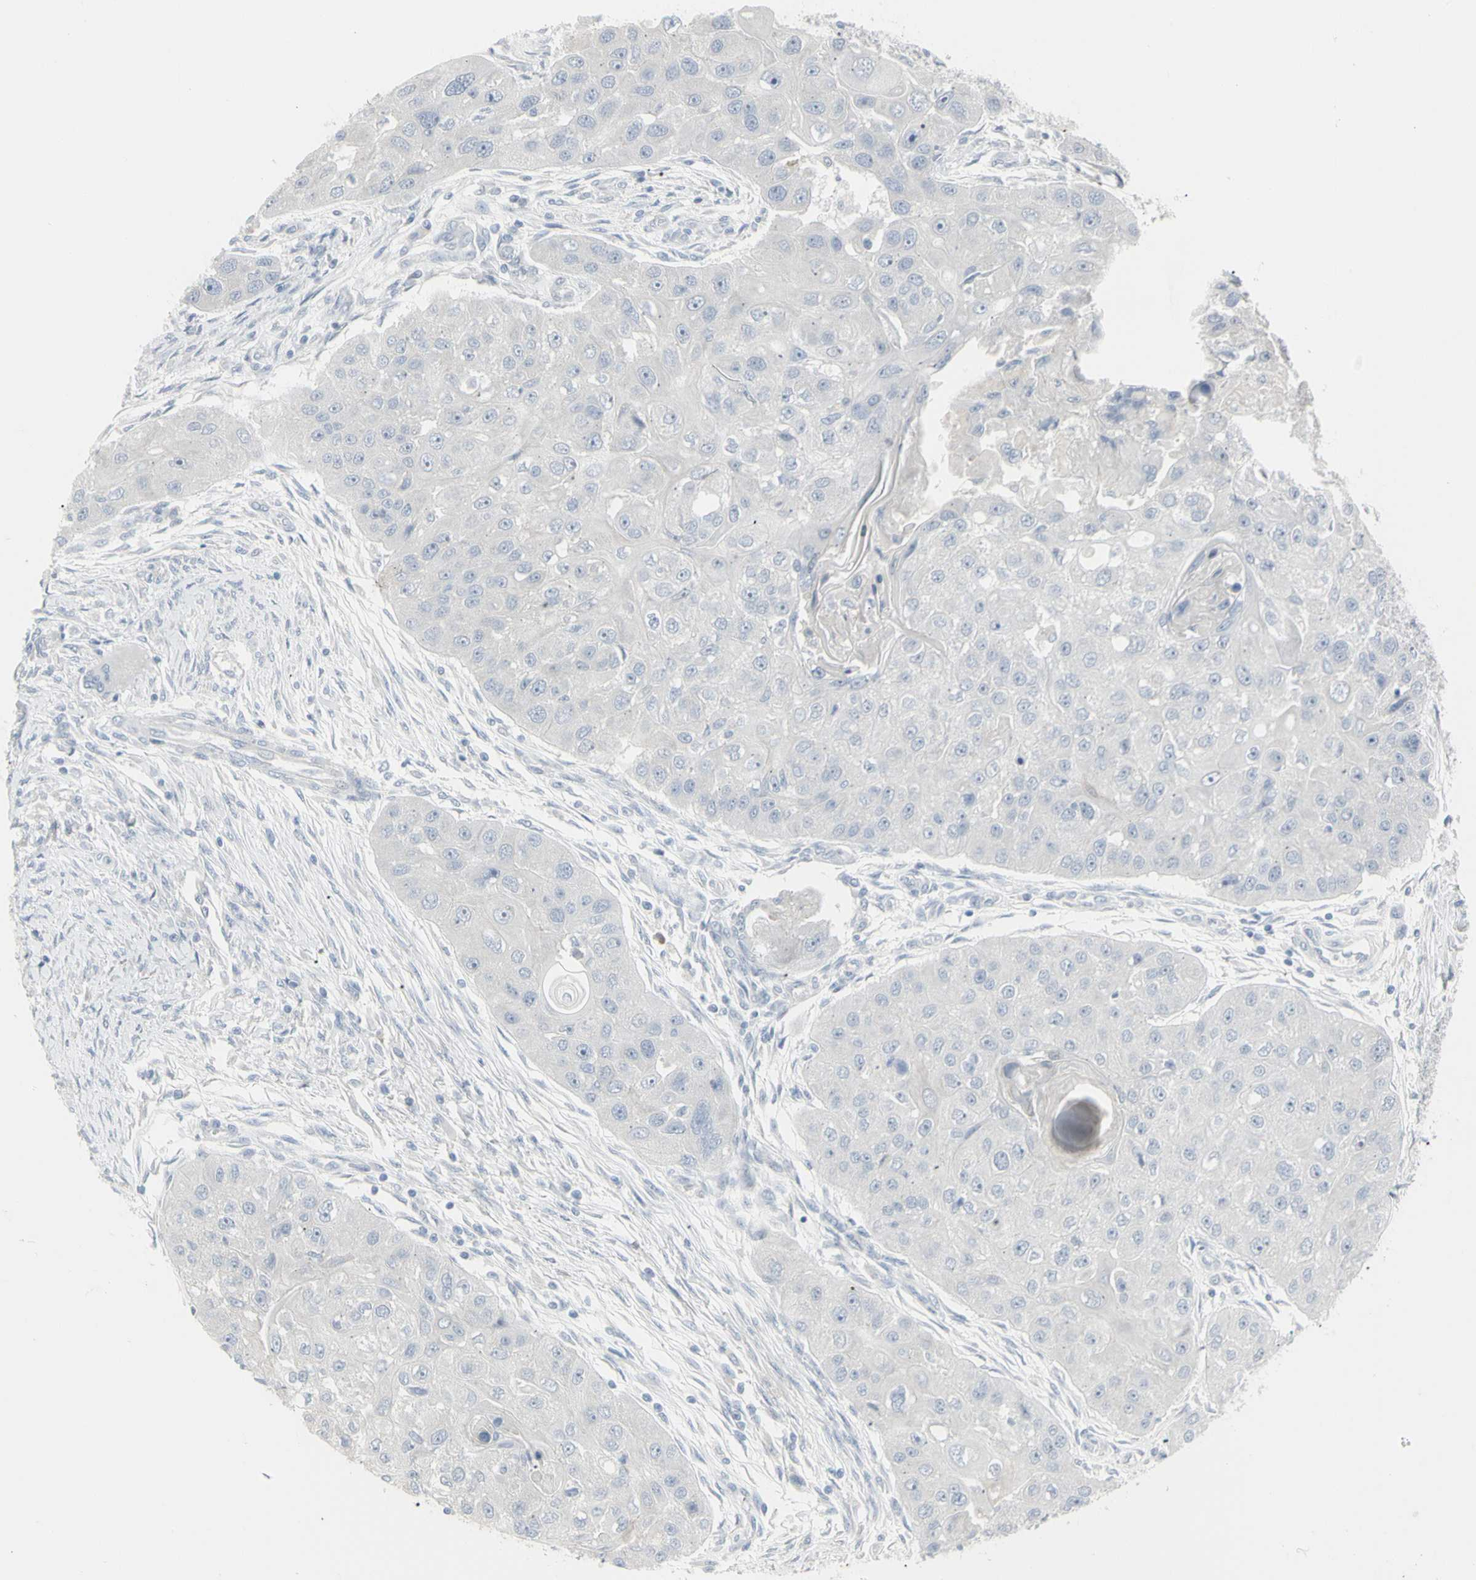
{"staining": {"intensity": "negative", "quantity": "none", "location": "none"}, "tissue": "head and neck cancer", "cell_type": "Tumor cells", "image_type": "cancer", "snomed": [{"axis": "morphology", "description": "Normal tissue, NOS"}, {"axis": "morphology", "description": "Squamous cell carcinoma, NOS"}, {"axis": "topography", "description": "Skeletal muscle"}, {"axis": "topography", "description": "Head-Neck"}], "caption": "DAB (3,3'-diaminobenzidine) immunohistochemical staining of human head and neck squamous cell carcinoma shows no significant expression in tumor cells.", "gene": "PIP", "patient": {"sex": "male", "age": 51}}